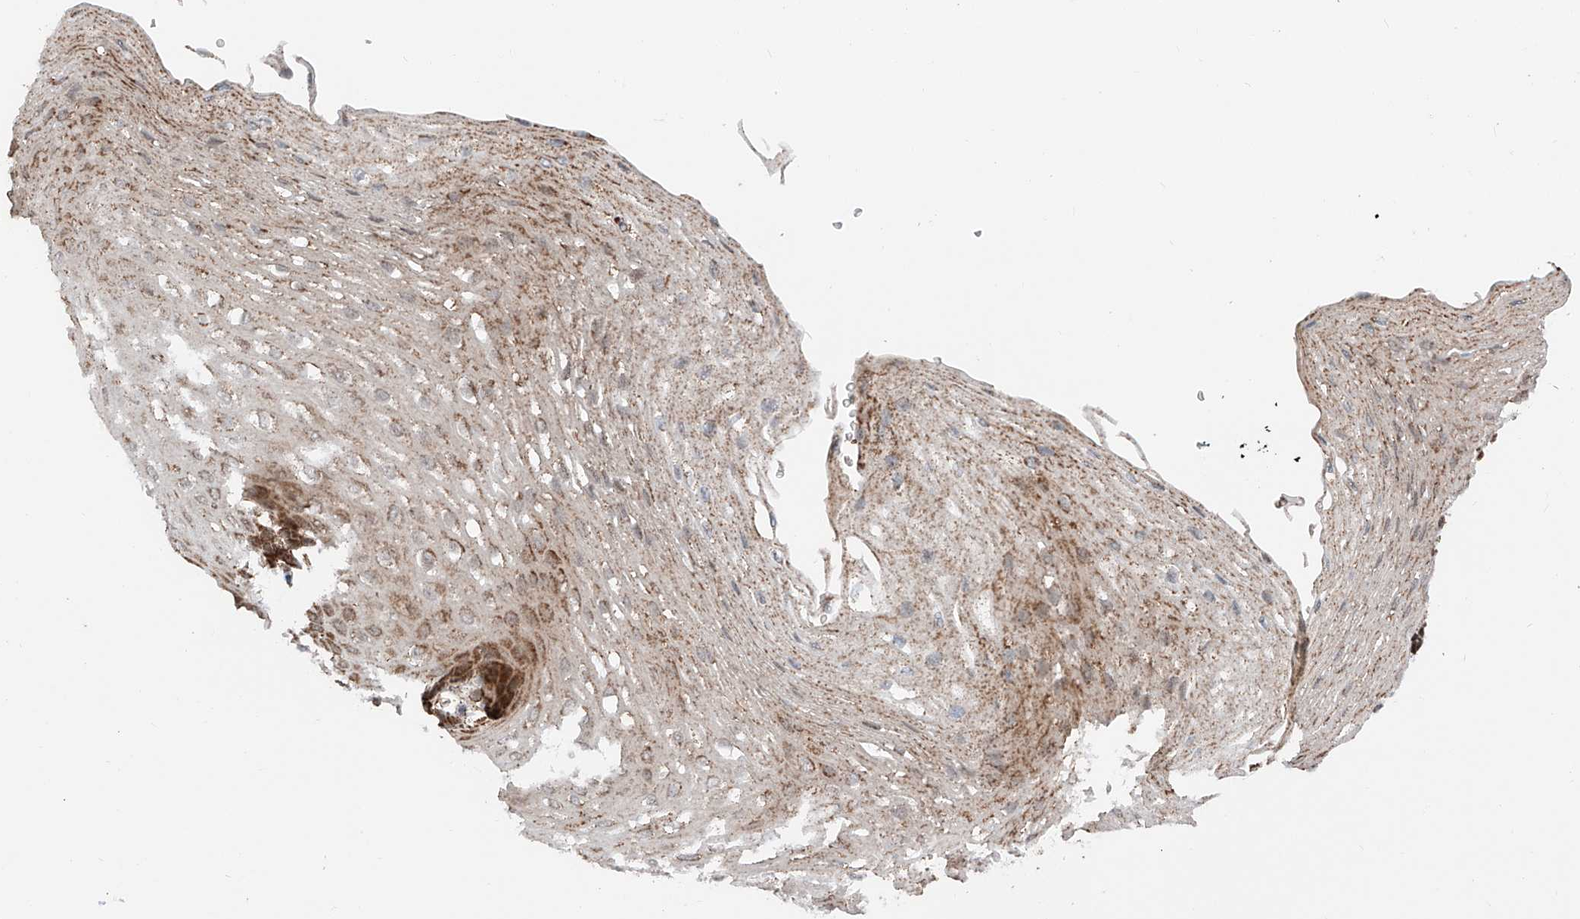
{"staining": {"intensity": "strong", "quantity": ">75%", "location": "cytoplasmic/membranous"}, "tissue": "esophagus", "cell_type": "Squamous epithelial cells", "image_type": "normal", "snomed": [{"axis": "morphology", "description": "Normal tissue, NOS"}, {"axis": "topography", "description": "Esophagus"}], "caption": "Human esophagus stained with a brown dye displays strong cytoplasmic/membranous positive staining in about >75% of squamous epithelial cells.", "gene": "ZSCAN29", "patient": {"sex": "female", "age": 66}}